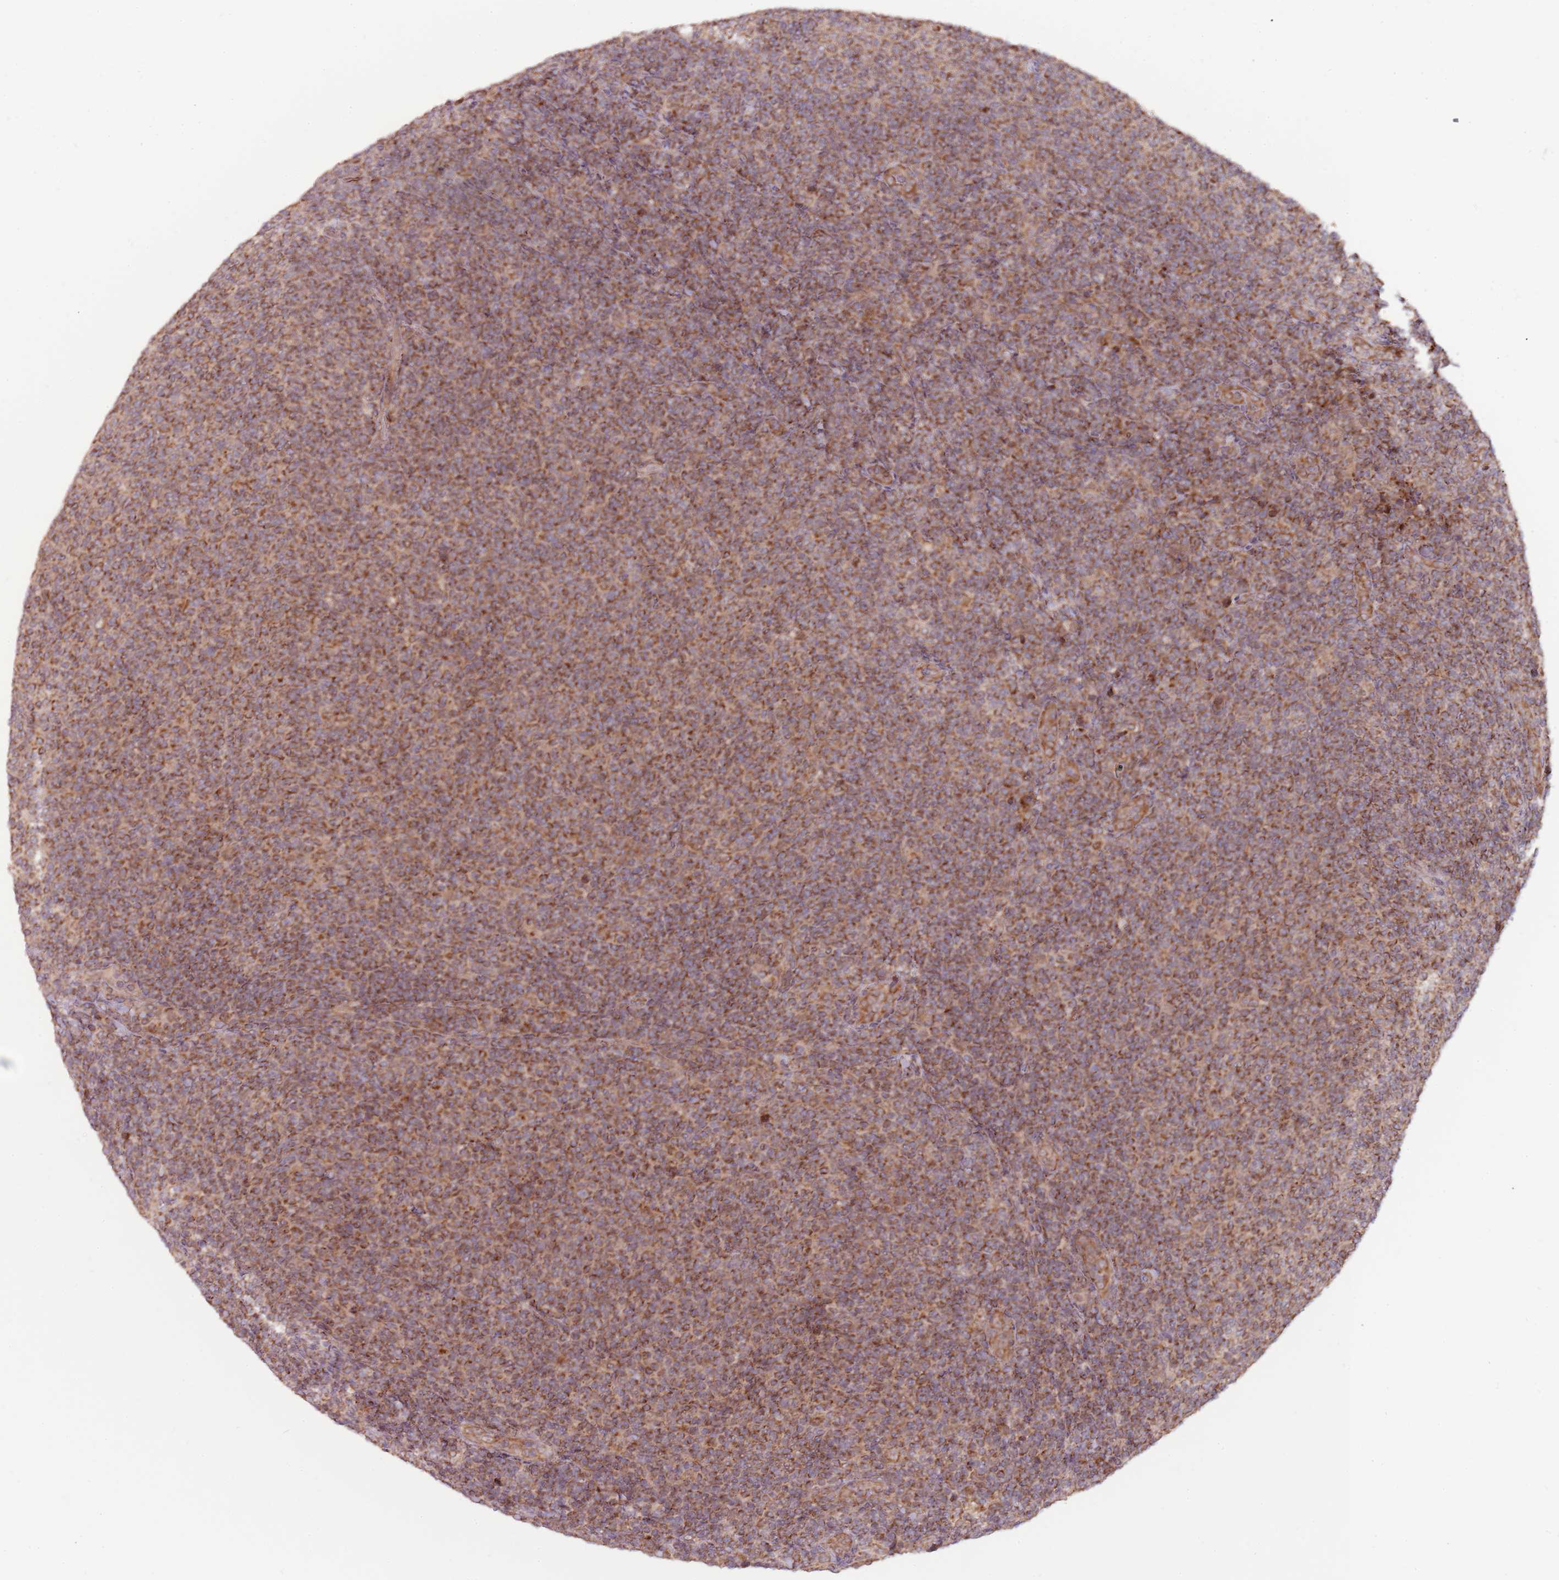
{"staining": {"intensity": "moderate", "quantity": ">75%", "location": "cytoplasmic/membranous"}, "tissue": "lymphoma", "cell_type": "Tumor cells", "image_type": "cancer", "snomed": [{"axis": "morphology", "description": "Malignant lymphoma, non-Hodgkin's type, Low grade"}, {"axis": "topography", "description": "Lymph node"}], "caption": "Protein expression analysis of human low-grade malignant lymphoma, non-Hodgkin's type reveals moderate cytoplasmic/membranous staining in approximately >75% of tumor cells.", "gene": "RNF181", "patient": {"sex": "male", "age": 66}}